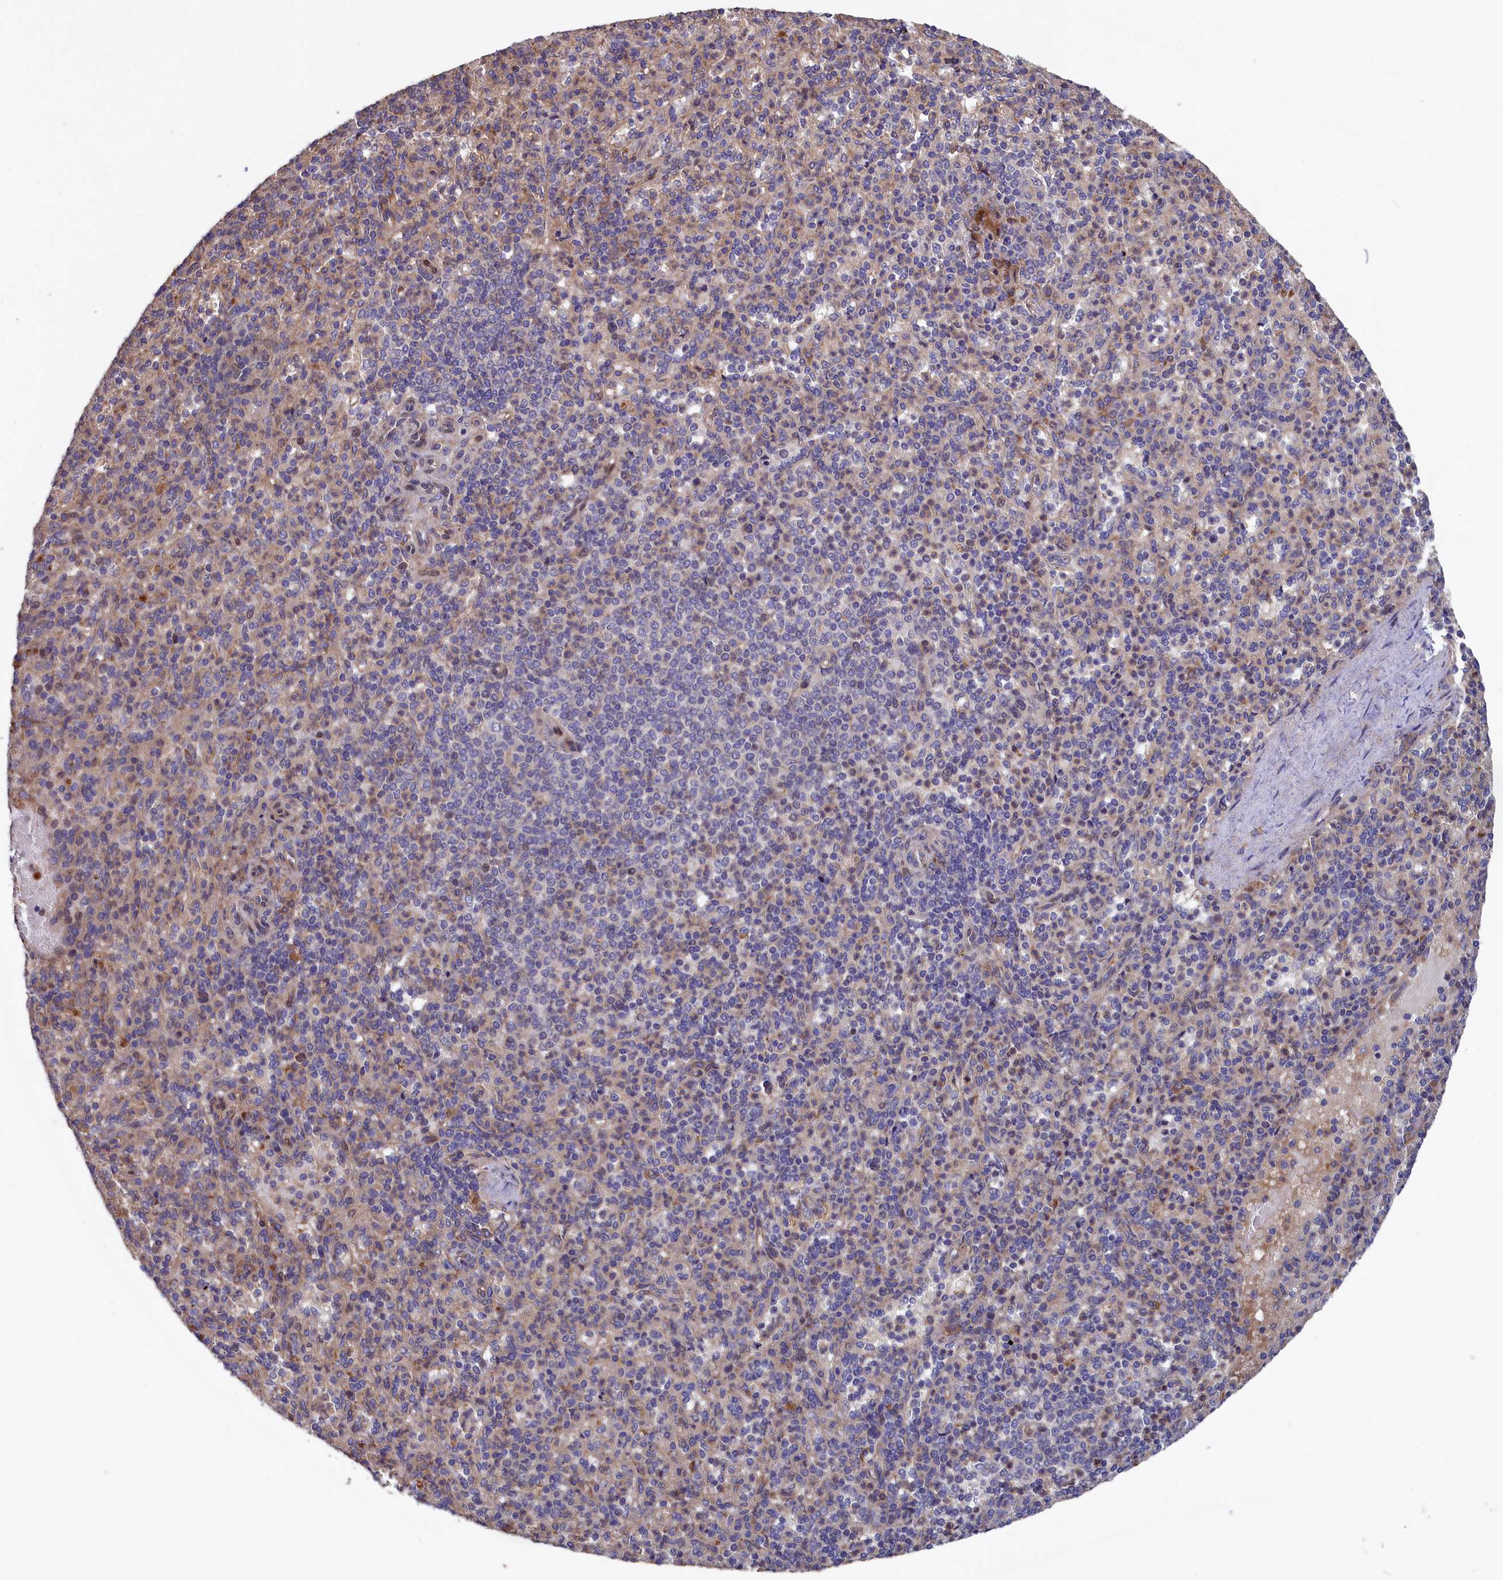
{"staining": {"intensity": "moderate", "quantity": "25%-75%", "location": "cytoplasmic/membranous"}, "tissue": "spleen", "cell_type": "Cells in red pulp", "image_type": "normal", "snomed": [{"axis": "morphology", "description": "Normal tissue, NOS"}, {"axis": "topography", "description": "Spleen"}], "caption": "High-power microscopy captured an IHC micrograph of unremarkable spleen, revealing moderate cytoplasmic/membranous staining in approximately 25%-75% of cells in red pulp. Immunohistochemistry stains the protein in brown and the nuclei are stained blue.", "gene": "GREB1L", "patient": {"sex": "female", "age": 74}}